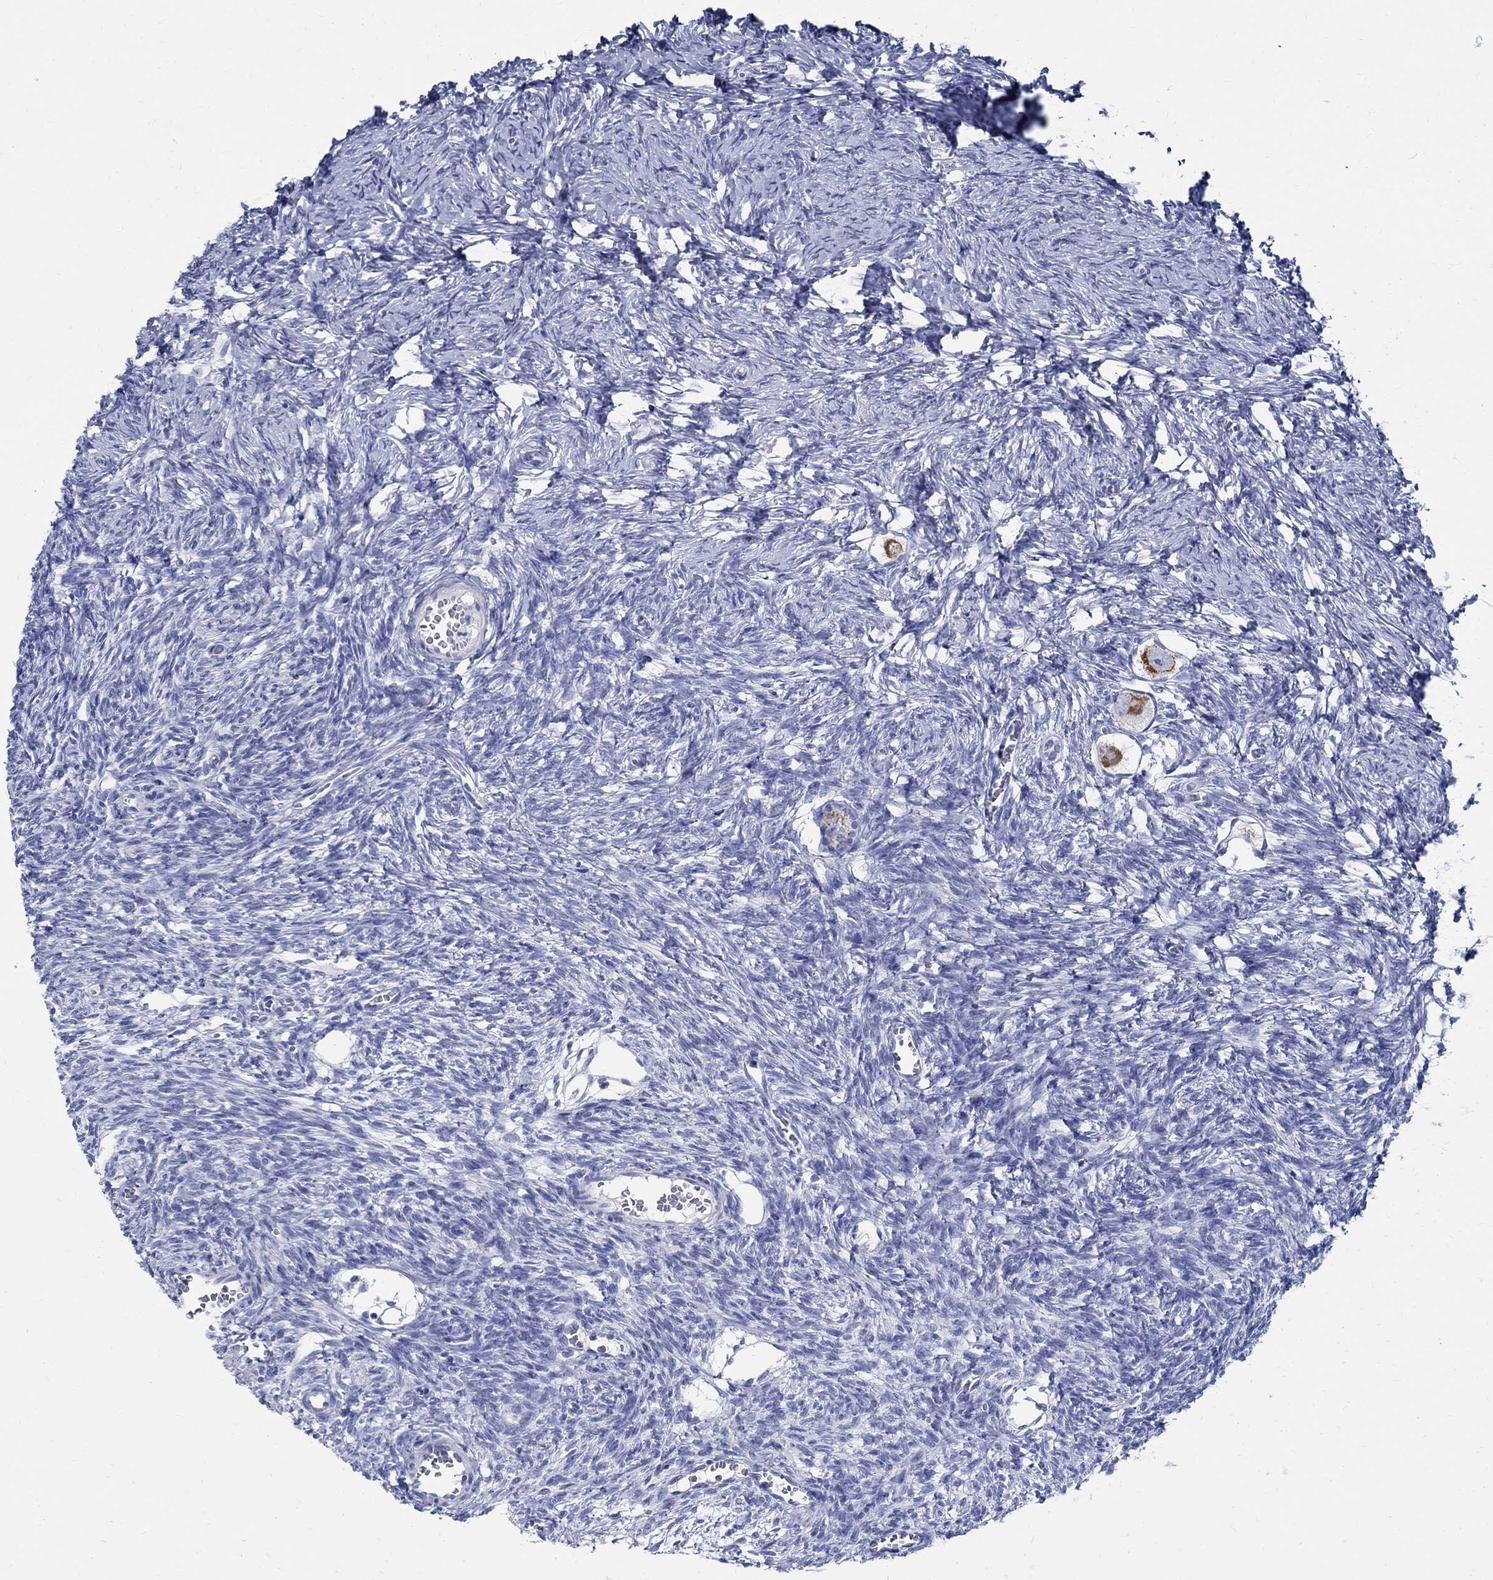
{"staining": {"intensity": "strong", "quantity": "25%-75%", "location": "cytoplasmic/membranous"}, "tissue": "ovary", "cell_type": "Follicle cells", "image_type": "normal", "snomed": [{"axis": "morphology", "description": "Normal tissue, NOS"}, {"axis": "topography", "description": "Ovary"}], "caption": "High-power microscopy captured an immunohistochemistry image of unremarkable ovary, revealing strong cytoplasmic/membranous positivity in approximately 25%-75% of follicle cells.", "gene": "TSPAN16", "patient": {"sex": "female", "age": 27}}